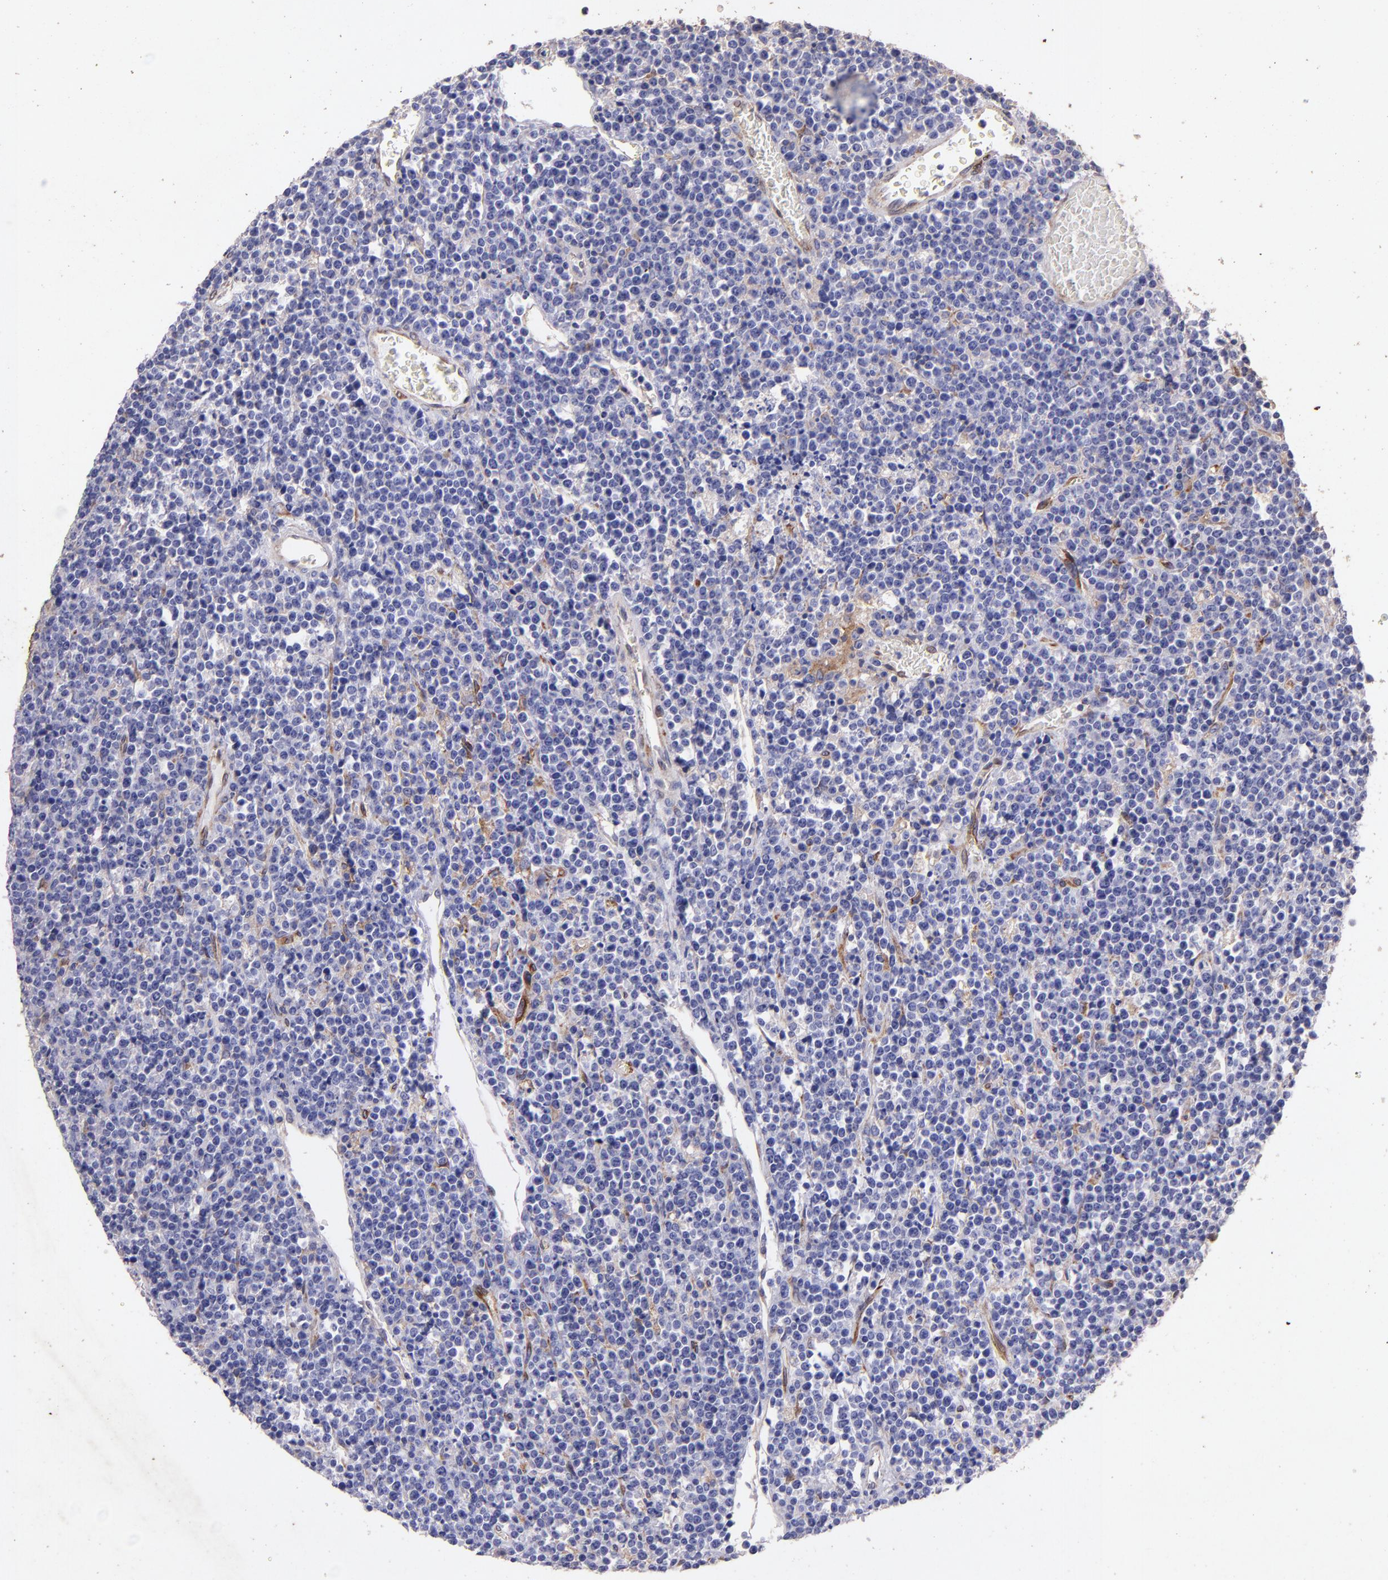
{"staining": {"intensity": "negative", "quantity": "none", "location": "none"}, "tissue": "lymphoma", "cell_type": "Tumor cells", "image_type": "cancer", "snomed": [{"axis": "morphology", "description": "Malignant lymphoma, non-Hodgkin's type, High grade"}, {"axis": "topography", "description": "Ovary"}], "caption": "Tumor cells are negative for brown protein staining in high-grade malignant lymphoma, non-Hodgkin's type. (DAB (3,3'-diaminobenzidine) IHC visualized using brightfield microscopy, high magnification).", "gene": "RET", "patient": {"sex": "female", "age": 56}}